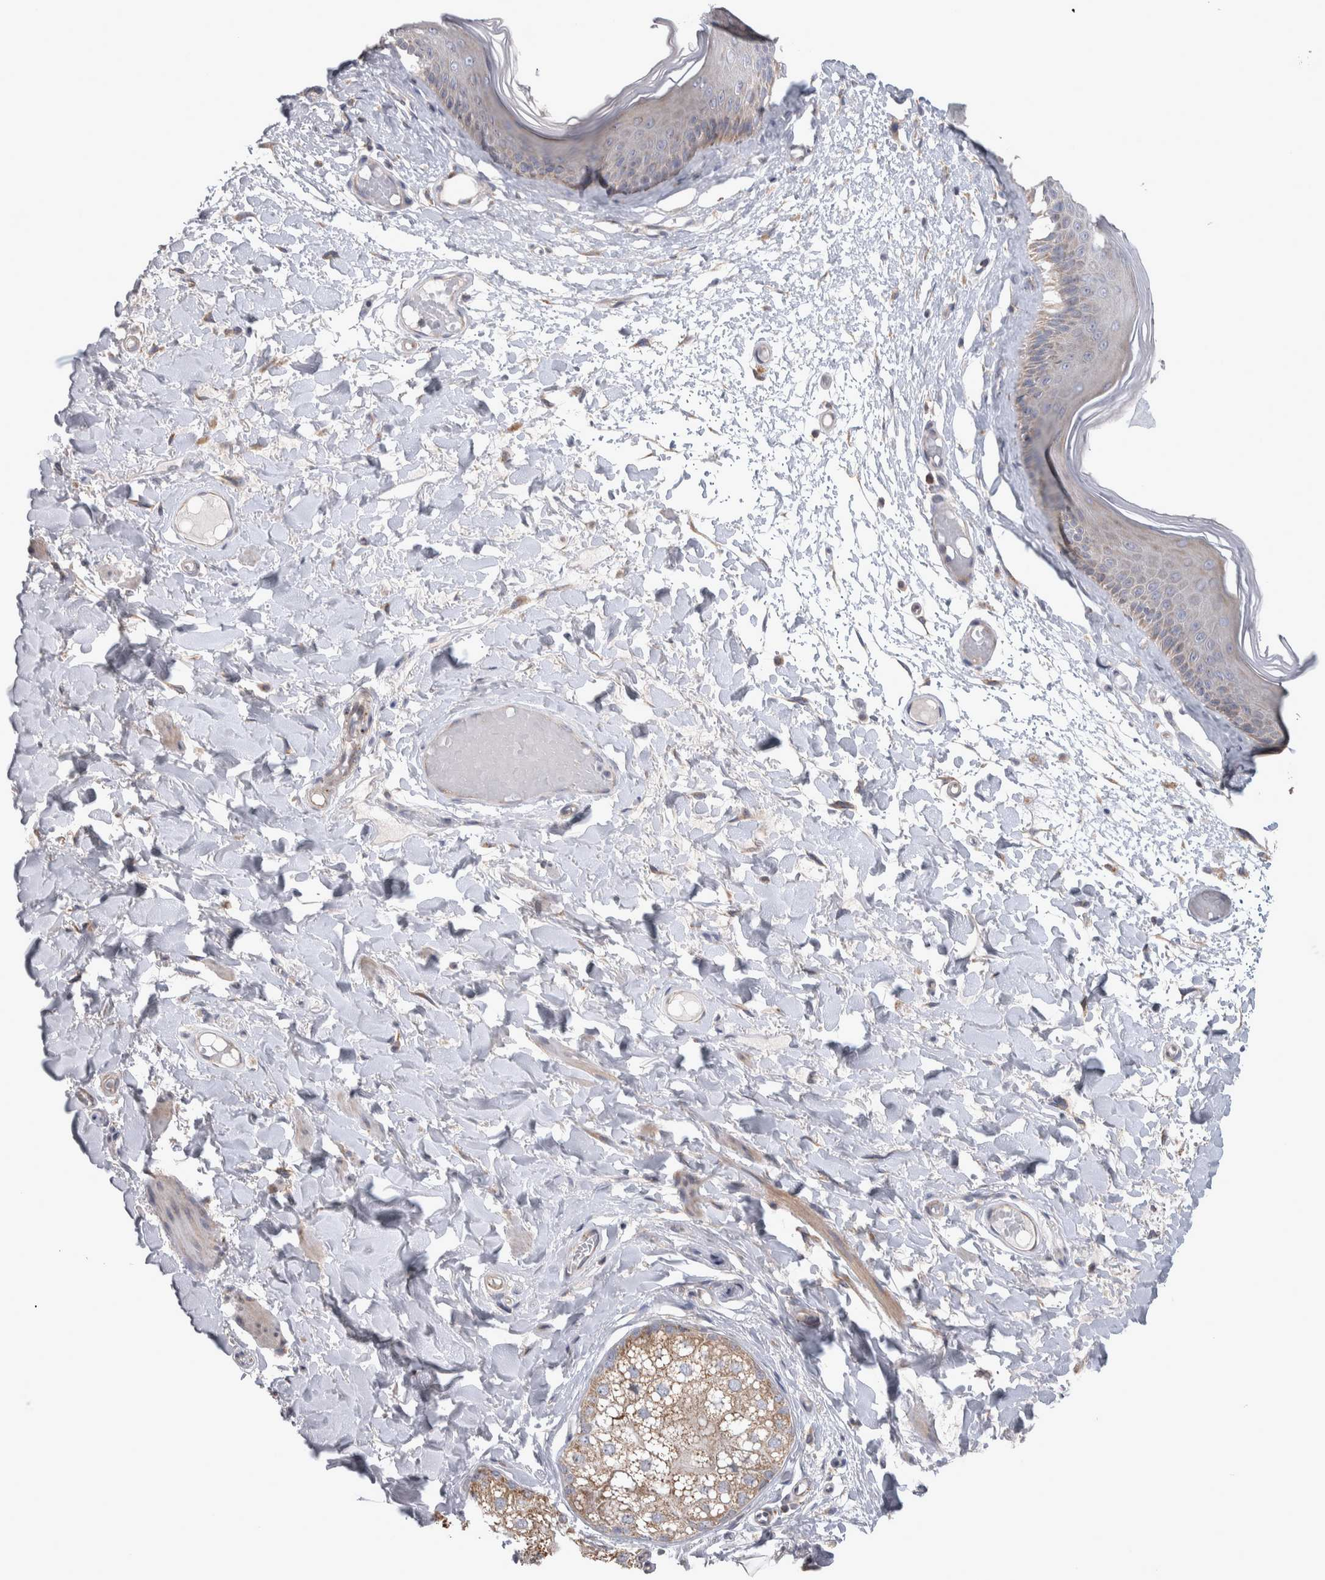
{"staining": {"intensity": "weak", "quantity": "<25%", "location": "cytoplasmic/membranous"}, "tissue": "skin", "cell_type": "Epidermal cells", "image_type": "normal", "snomed": [{"axis": "morphology", "description": "Normal tissue, NOS"}, {"axis": "topography", "description": "Vulva"}], "caption": "Protein analysis of normal skin exhibits no significant expression in epidermal cells. (Stains: DAB (3,3'-diaminobenzidine) immunohistochemistry (IHC) with hematoxylin counter stain, Microscopy: brightfield microscopy at high magnification).", "gene": "SCO1", "patient": {"sex": "female", "age": 73}}